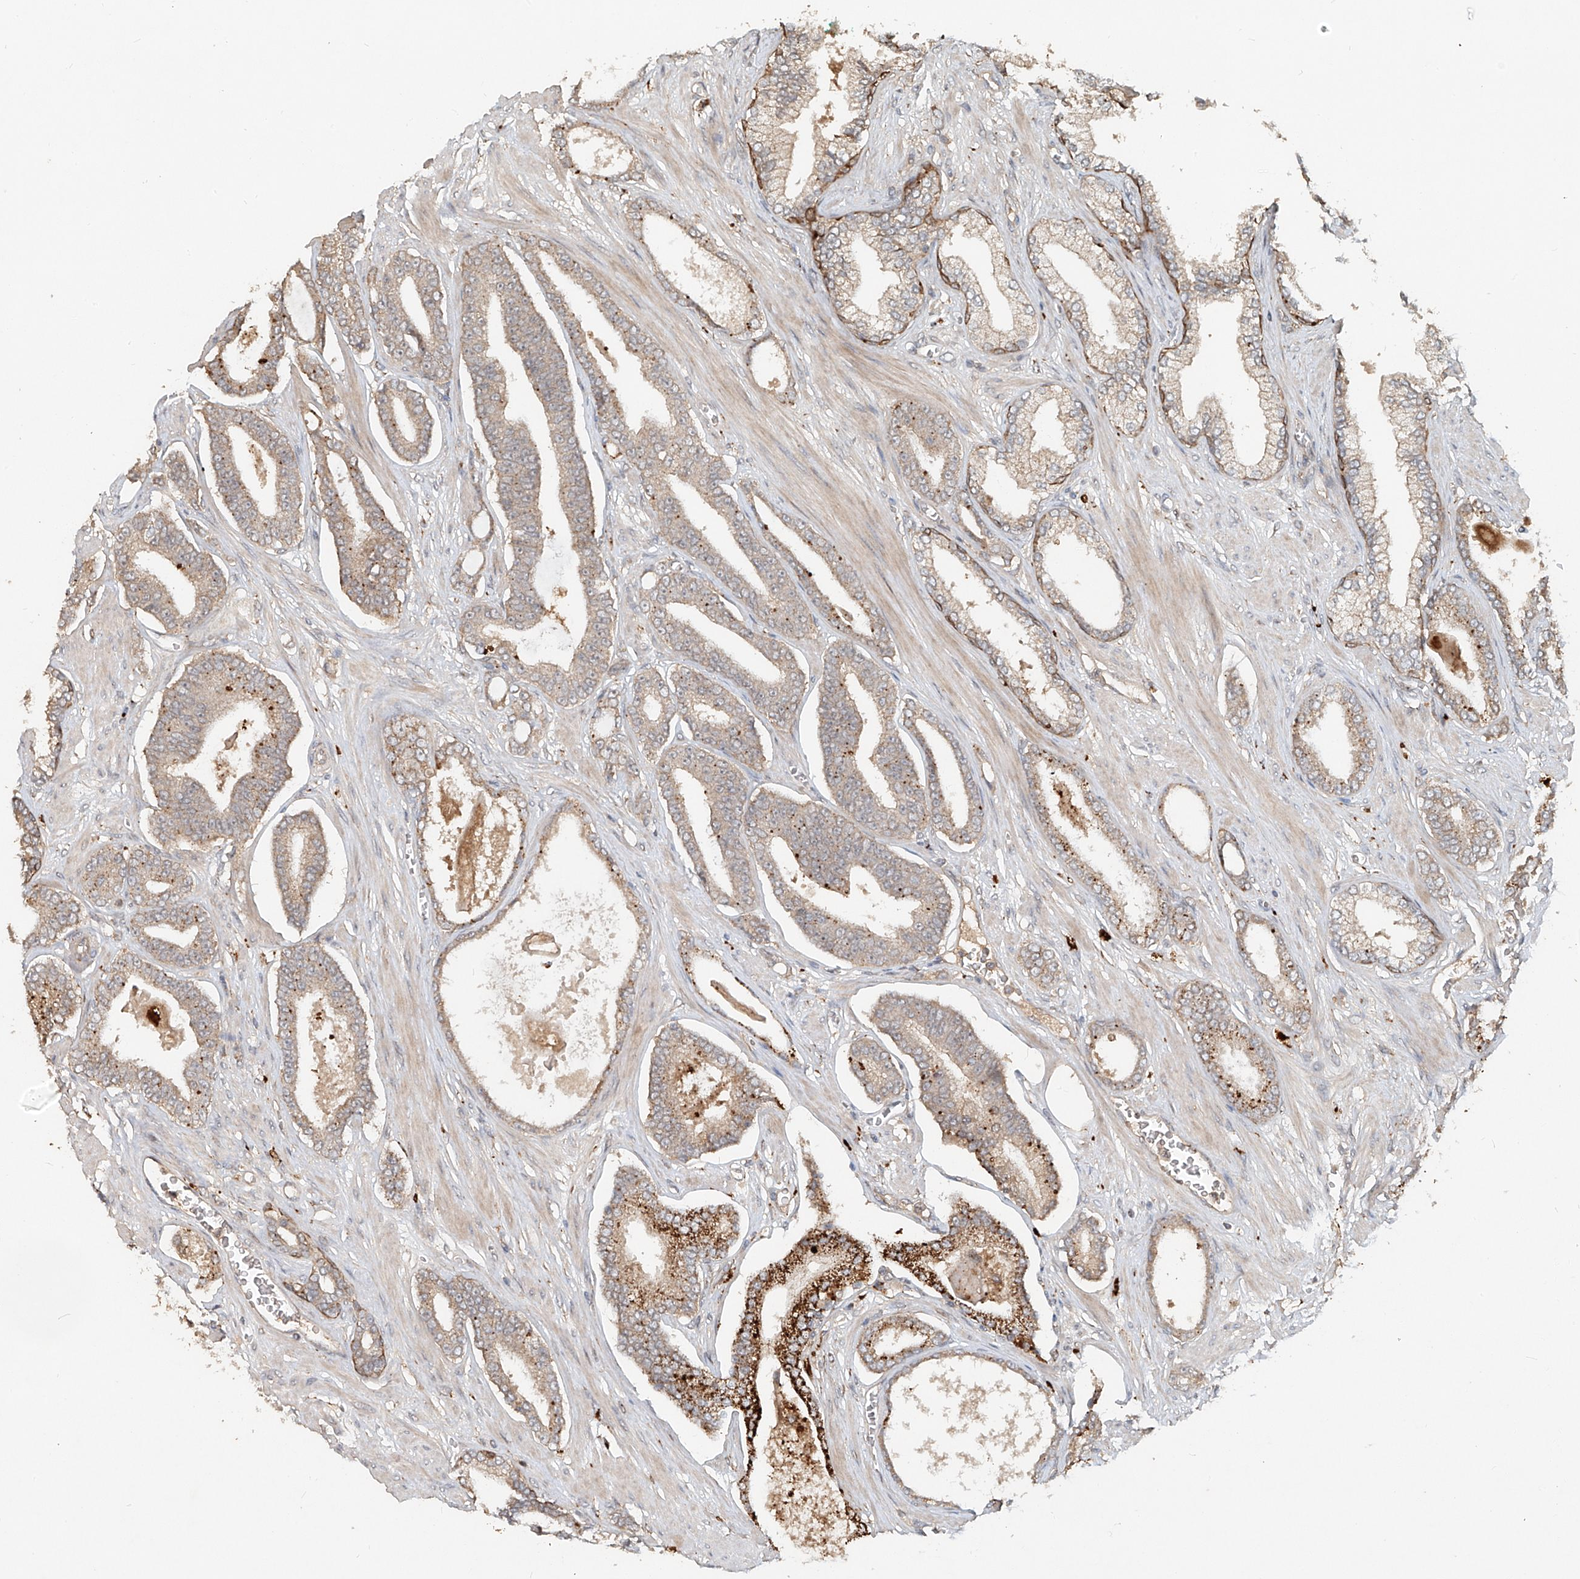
{"staining": {"intensity": "moderate", "quantity": "25%-75%", "location": "cytoplasmic/membranous"}, "tissue": "prostate cancer", "cell_type": "Tumor cells", "image_type": "cancer", "snomed": [{"axis": "morphology", "description": "Adenocarcinoma, Low grade"}, {"axis": "topography", "description": "Prostate"}], "caption": "Moderate cytoplasmic/membranous expression is identified in approximately 25%-75% of tumor cells in prostate cancer.", "gene": "IER5", "patient": {"sex": "male", "age": 70}}